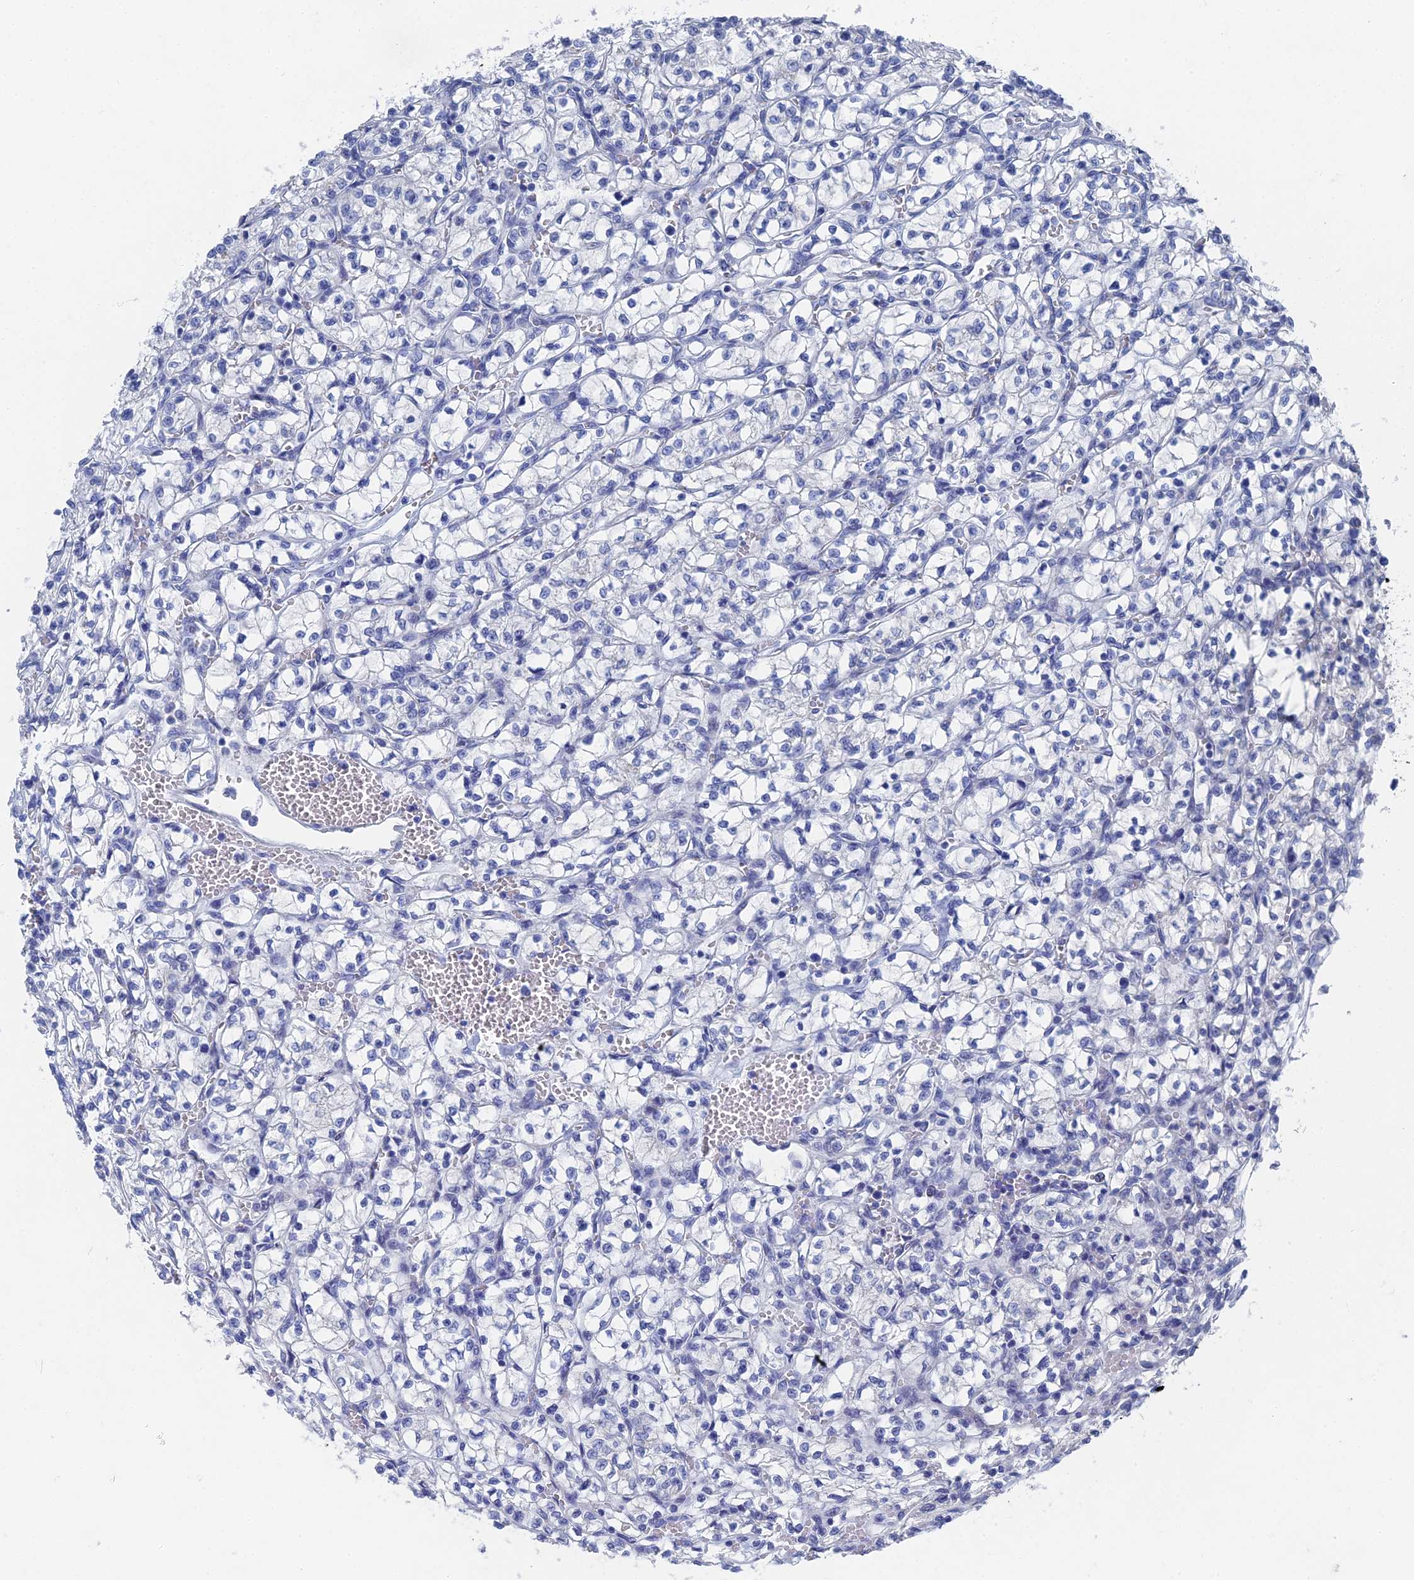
{"staining": {"intensity": "negative", "quantity": "none", "location": "none"}, "tissue": "renal cancer", "cell_type": "Tumor cells", "image_type": "cancer", "snomed": [{"axis": "morphology", "description": "Adenocarcinoma, NOS"}, {"axis": "topography", "description": "Kidney"}], "caption": "High magnification brightfield microscopy of renal adenocarcinoma stained with DAB (3,3'-diaminobenzidine) (brown) and counterstained with hematoxylin (blue): tumor cells show no significant staining.", "gene": "GFAP", "patient": {"sex": "female", "age": 64}}